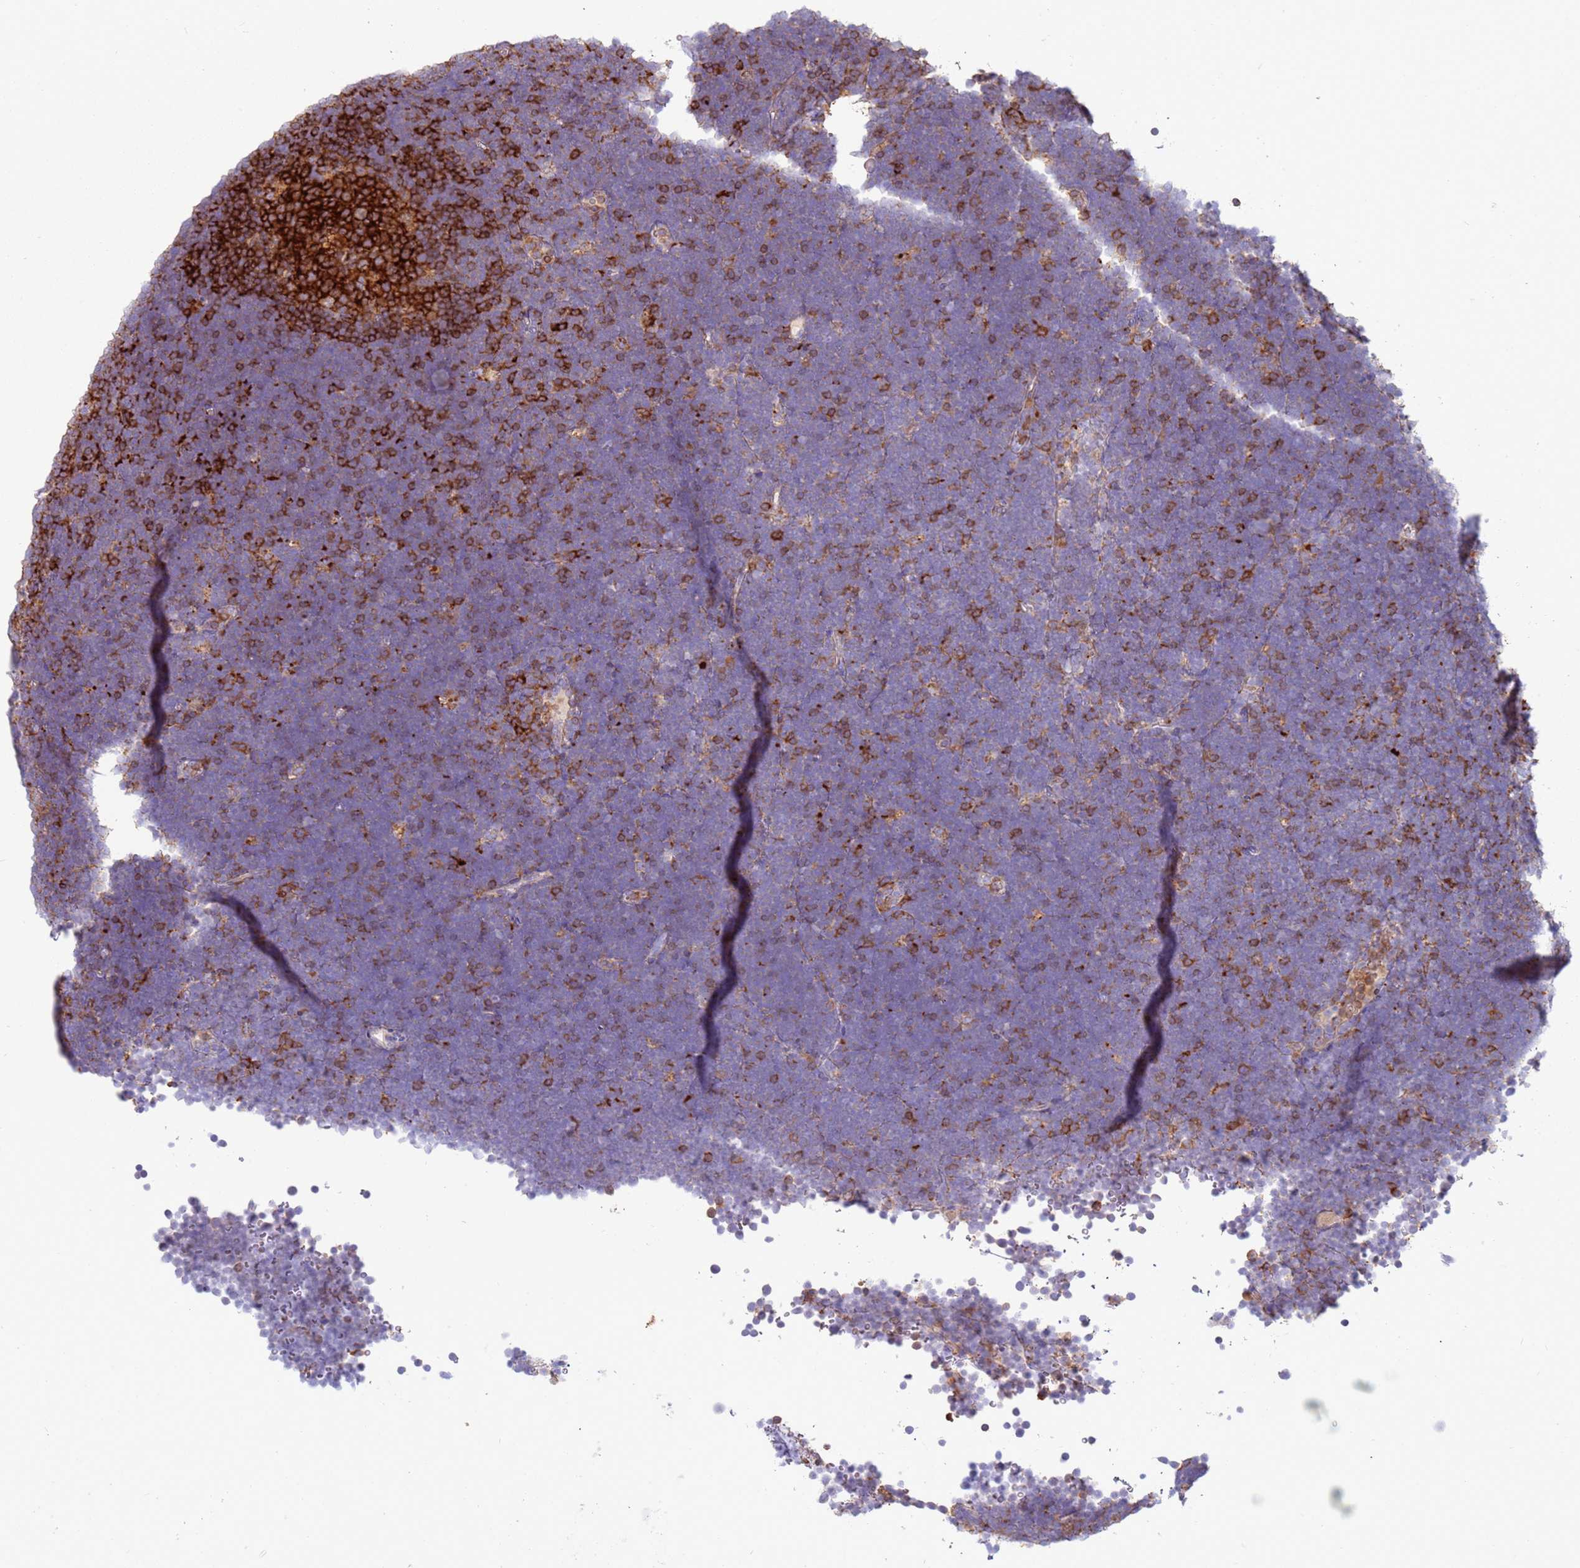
{"staining": {"intensity": "strong", "quantity": "<25%", "location": "cytoplasmic/membranous"}, "tissue": "lymphoma", "cell_type": "Tumor cells", "image_type": "cancer", "snomed": [{"axis": "morphology", "description": "Malignant lymphoma, non-Hodgkin's type, High grade"}, {"axis": "topography", "description": "Lymph node"}], "caption": "Tumor cells show medium levels of strong cytoplasmic/membranous staining in about <25% of cells in human malignant lymphoma, non-Hodgkin's type (high-grade).", "gene": "TTPAL", "patient": {"sex": "male", "age": 13}}